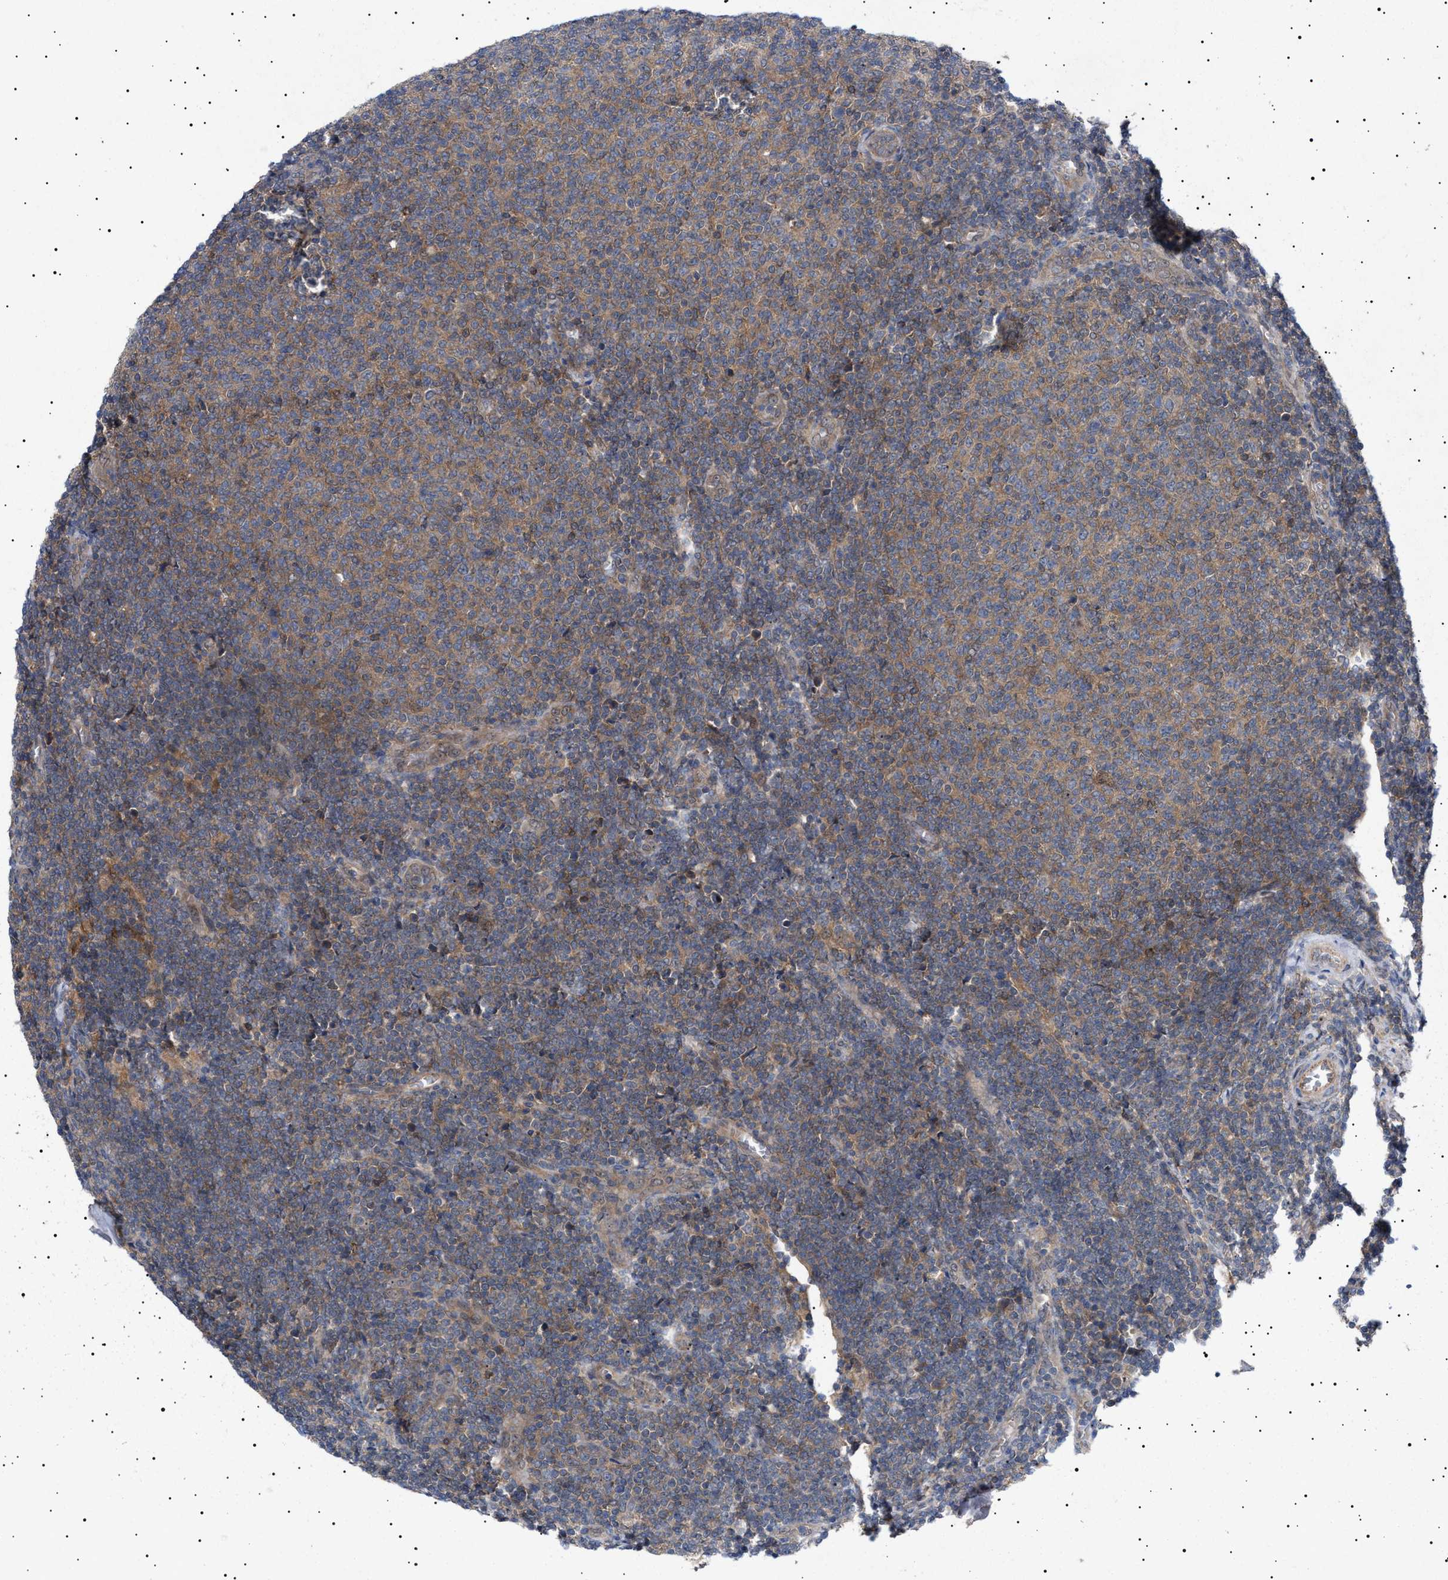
{"staining": {"intensity": "moderate", "quantity": ">75%", "location": "cytoplasmic/membranous"}, "tissue": "lymphoma", "cell_type": "Tumor cells", "image_type": "cancer", "snomed": [{"axis": "morphology", "description": "Malignant lymphoma, non-Hodgkin's type, Low grade"}, {"axis": "topography", "description": "Lymph node"}], "caption": "A medium amount of moderate cytoplasmic/membranous positivity is seen in approximately >75% of tumor cells in lymphoma tissue. The protein is shown in brown color, while the nuclei are stained blue.", "gene": "NPLOC4", "patient": {"sex": "male", "age": 66}}